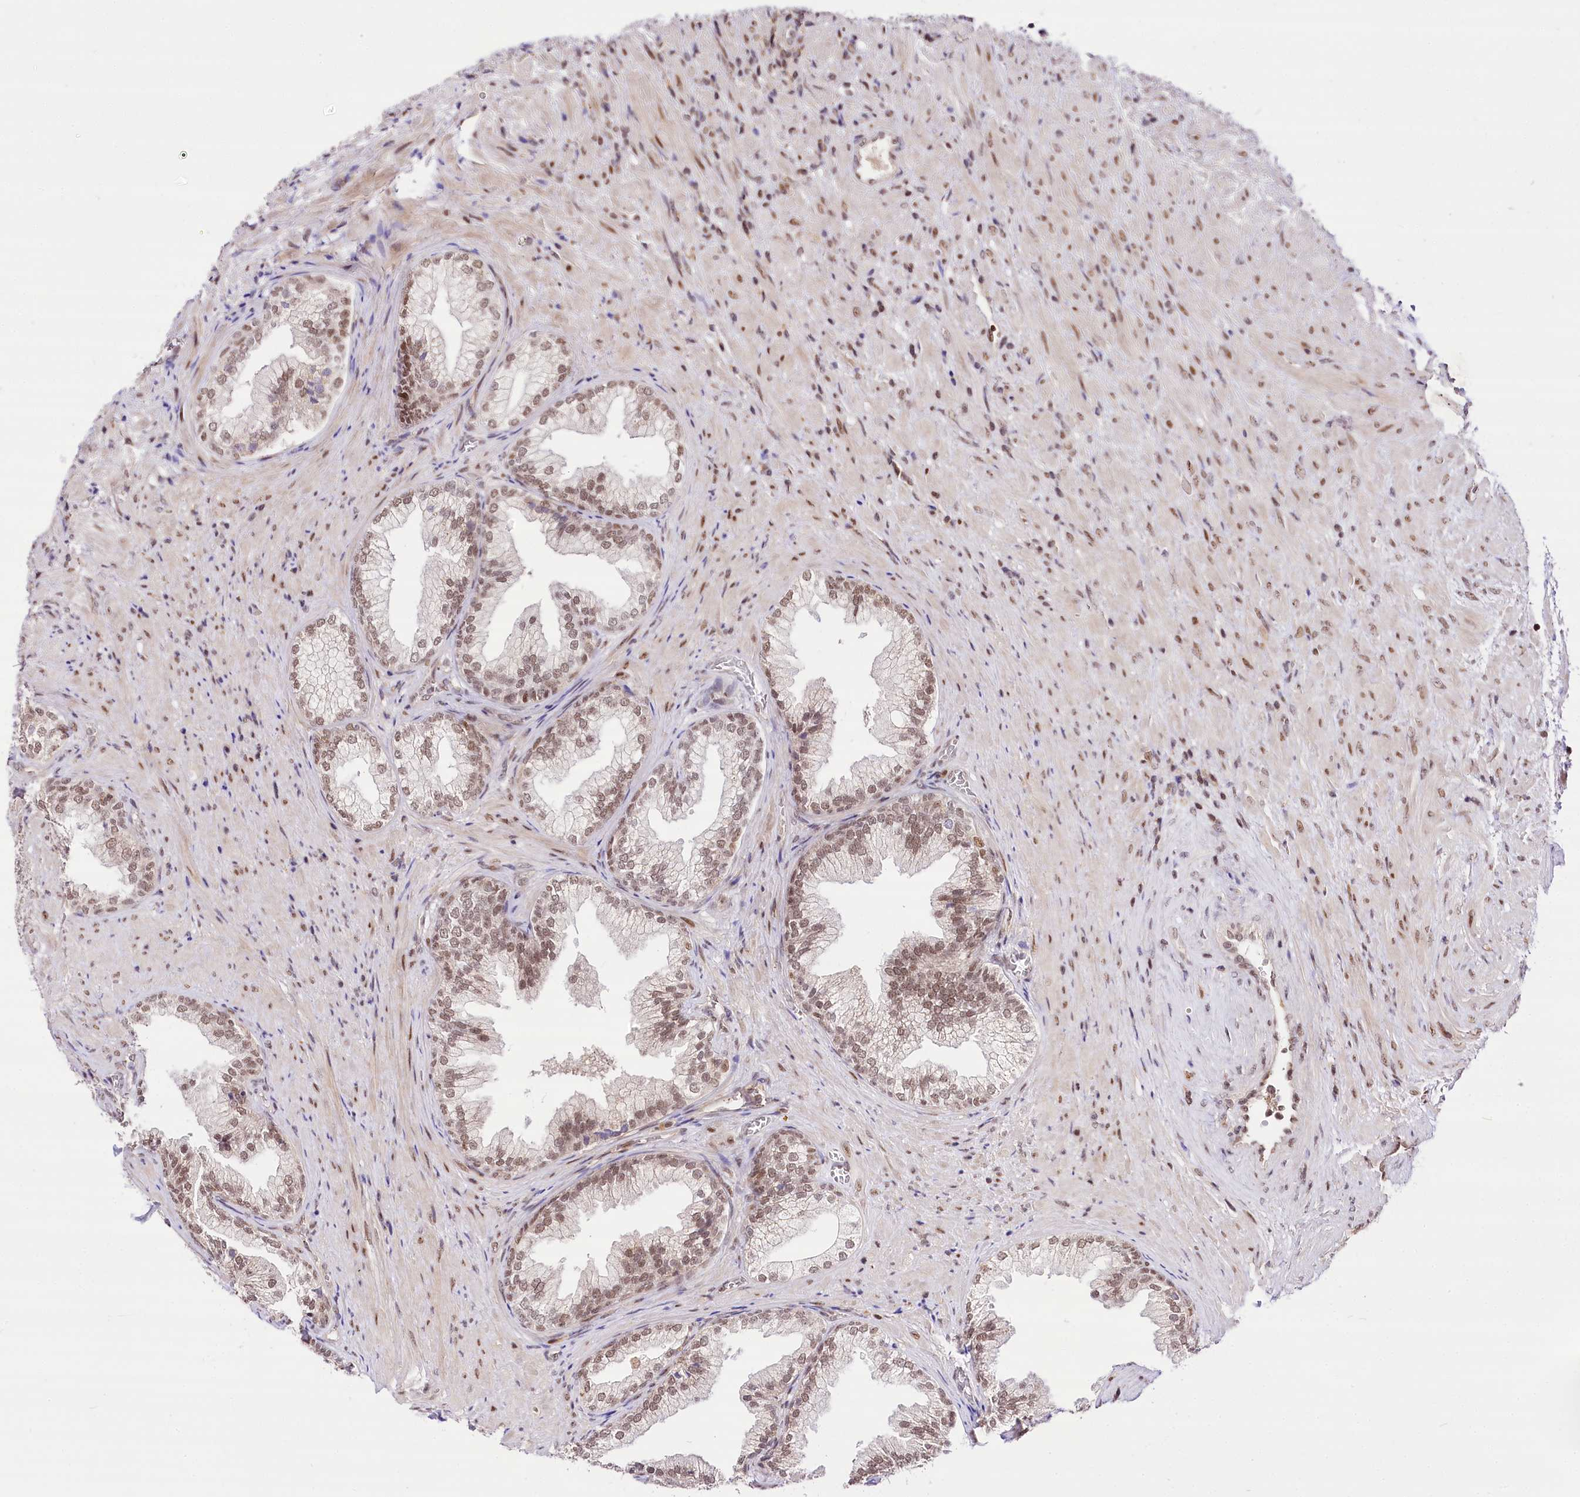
{"staining": {"intensity": "weak", "quantity": ">75%", "location": "nuclear"}, "tissue": "prostate", "cell_type": "Glandular cells", "image_type": "normal", "snomed": [{"axis": "morphology", "description": "Normal tissue, NOS"}, {"axis": "topography", "description": "Prostate"}], "caption": "Weak nuclear positivity for a protein is seen in about >75% of glandular cells of normal prostate using immunohistochemistry (IHC).", "gene": "POLA2", "patient": {"sex": "male", "age": 76}}